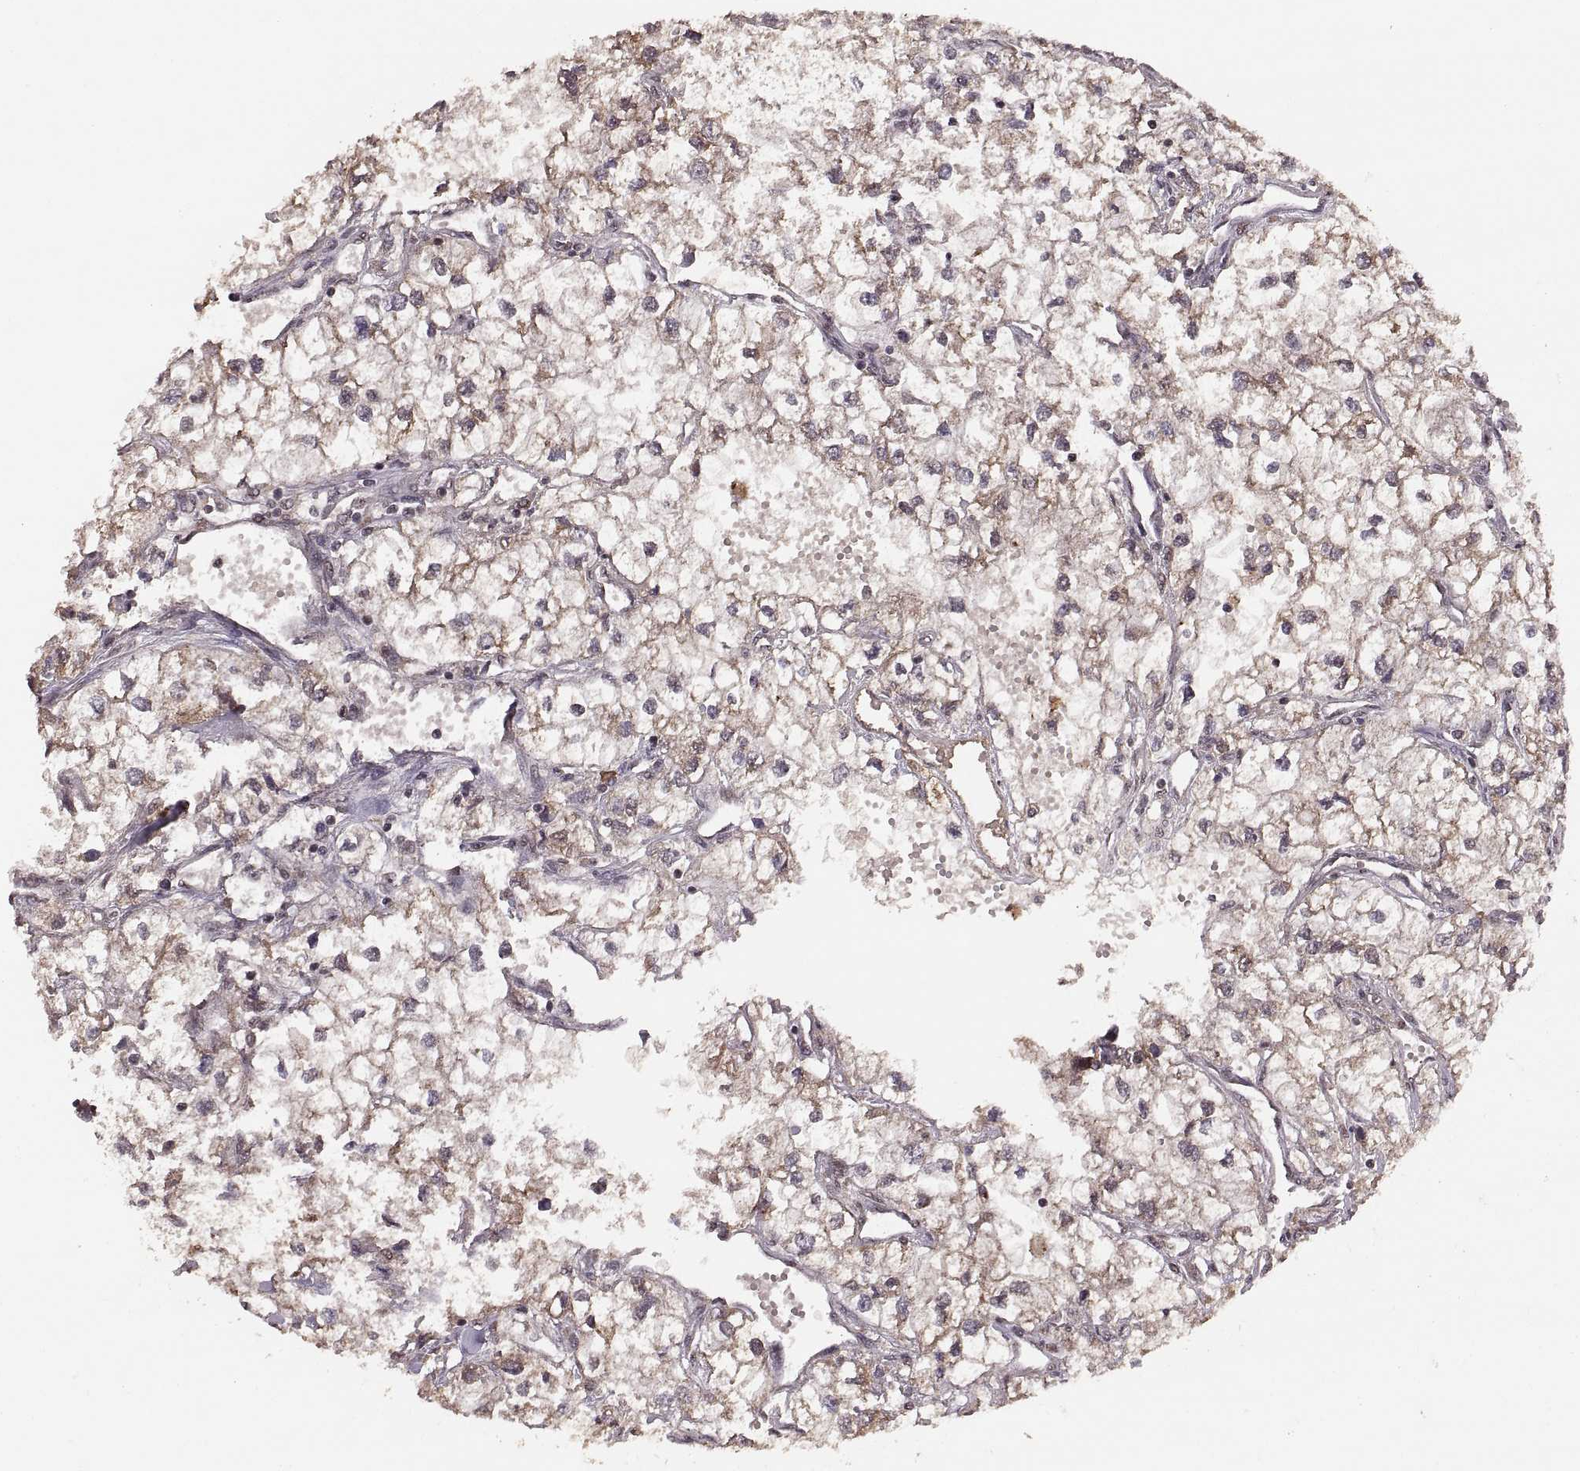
{"staining": {"intensity": "weak", "quantity": ">75%", "location": "cytoplasmic/membranous"}, "tissue": "renal cancer", "cell_type": "Tumor cells", "image_type": "cancer", "snomed": [{"axis": "morphology", "description": "Adenocarcinoma, NOS"}, {"axis": "topography", "description": "Kidney"}], "caption": "Weak cytoplasmic/membranous expression for a protein is present in about >75% of tumor cells of renal cancer (adenocarcinoma) using immunohistochemistry.", "gene": "RFT1", "patient": {"sex": "male", "age": 59}}